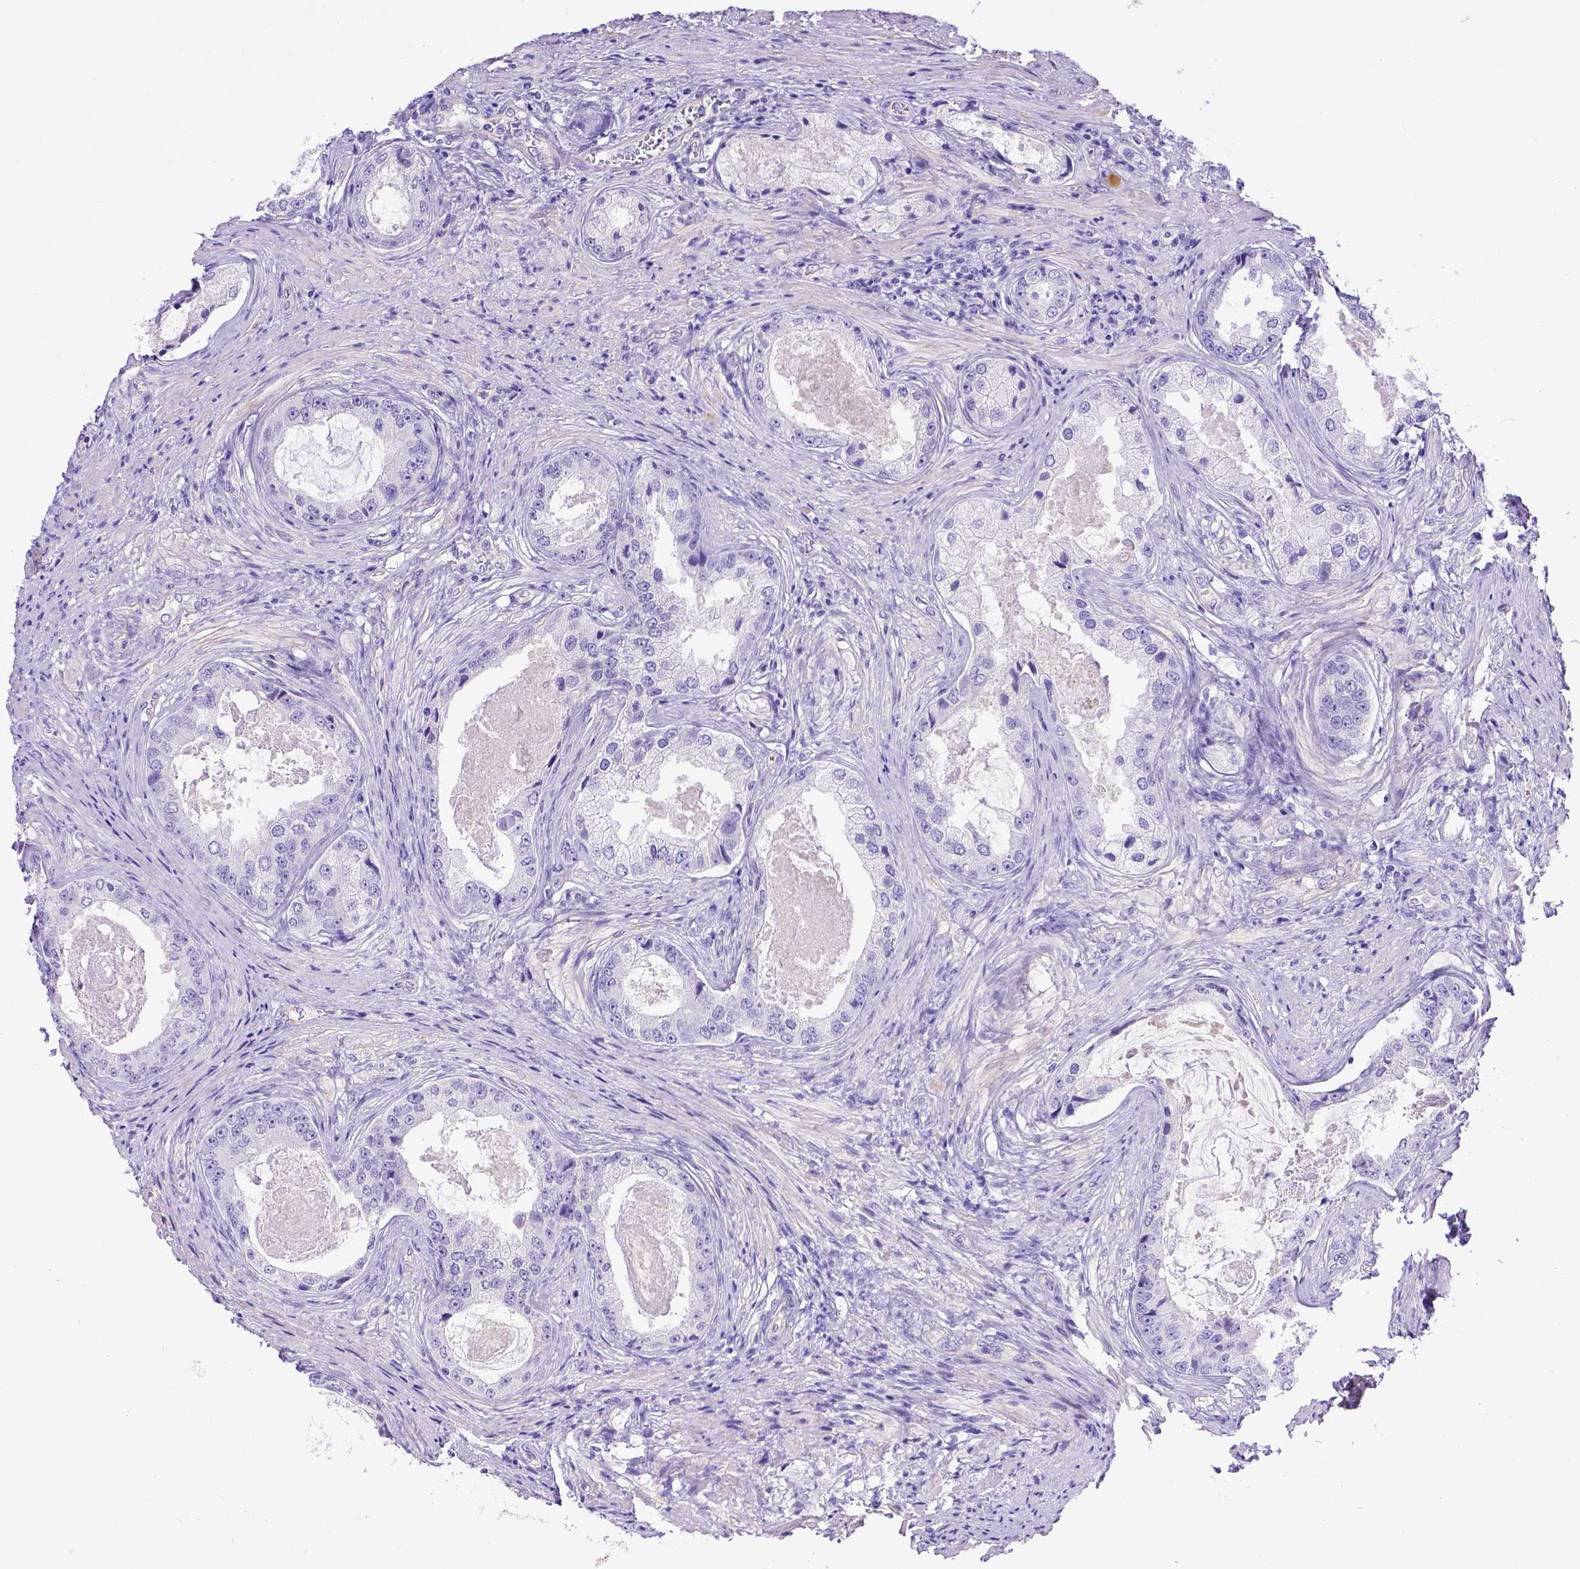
{"staining": {"intensity": "negative", "quantity": "none", "location": "none"}, "tissue": "prostate cancer", "cell_type": "Tumor cells", "image_type": "cancer", "snomed": [{"axis": "morphology", "description": "Adenocarcinoma, Low grade"}, {"axis": "topography", "description": "Prostate"}], "caption": "Immunohistochemistry (IHC) photomicrograph of neoplastic tissue: adenocarcinoma (low-grade) (prostate) stained with DAB shows no significant protein expression in tumor cells. (Immunohistochemistry, brightfield microscopy, high magnification).", "gene": "LRRC18", "patient": {"sex": "male", "age": 68}}